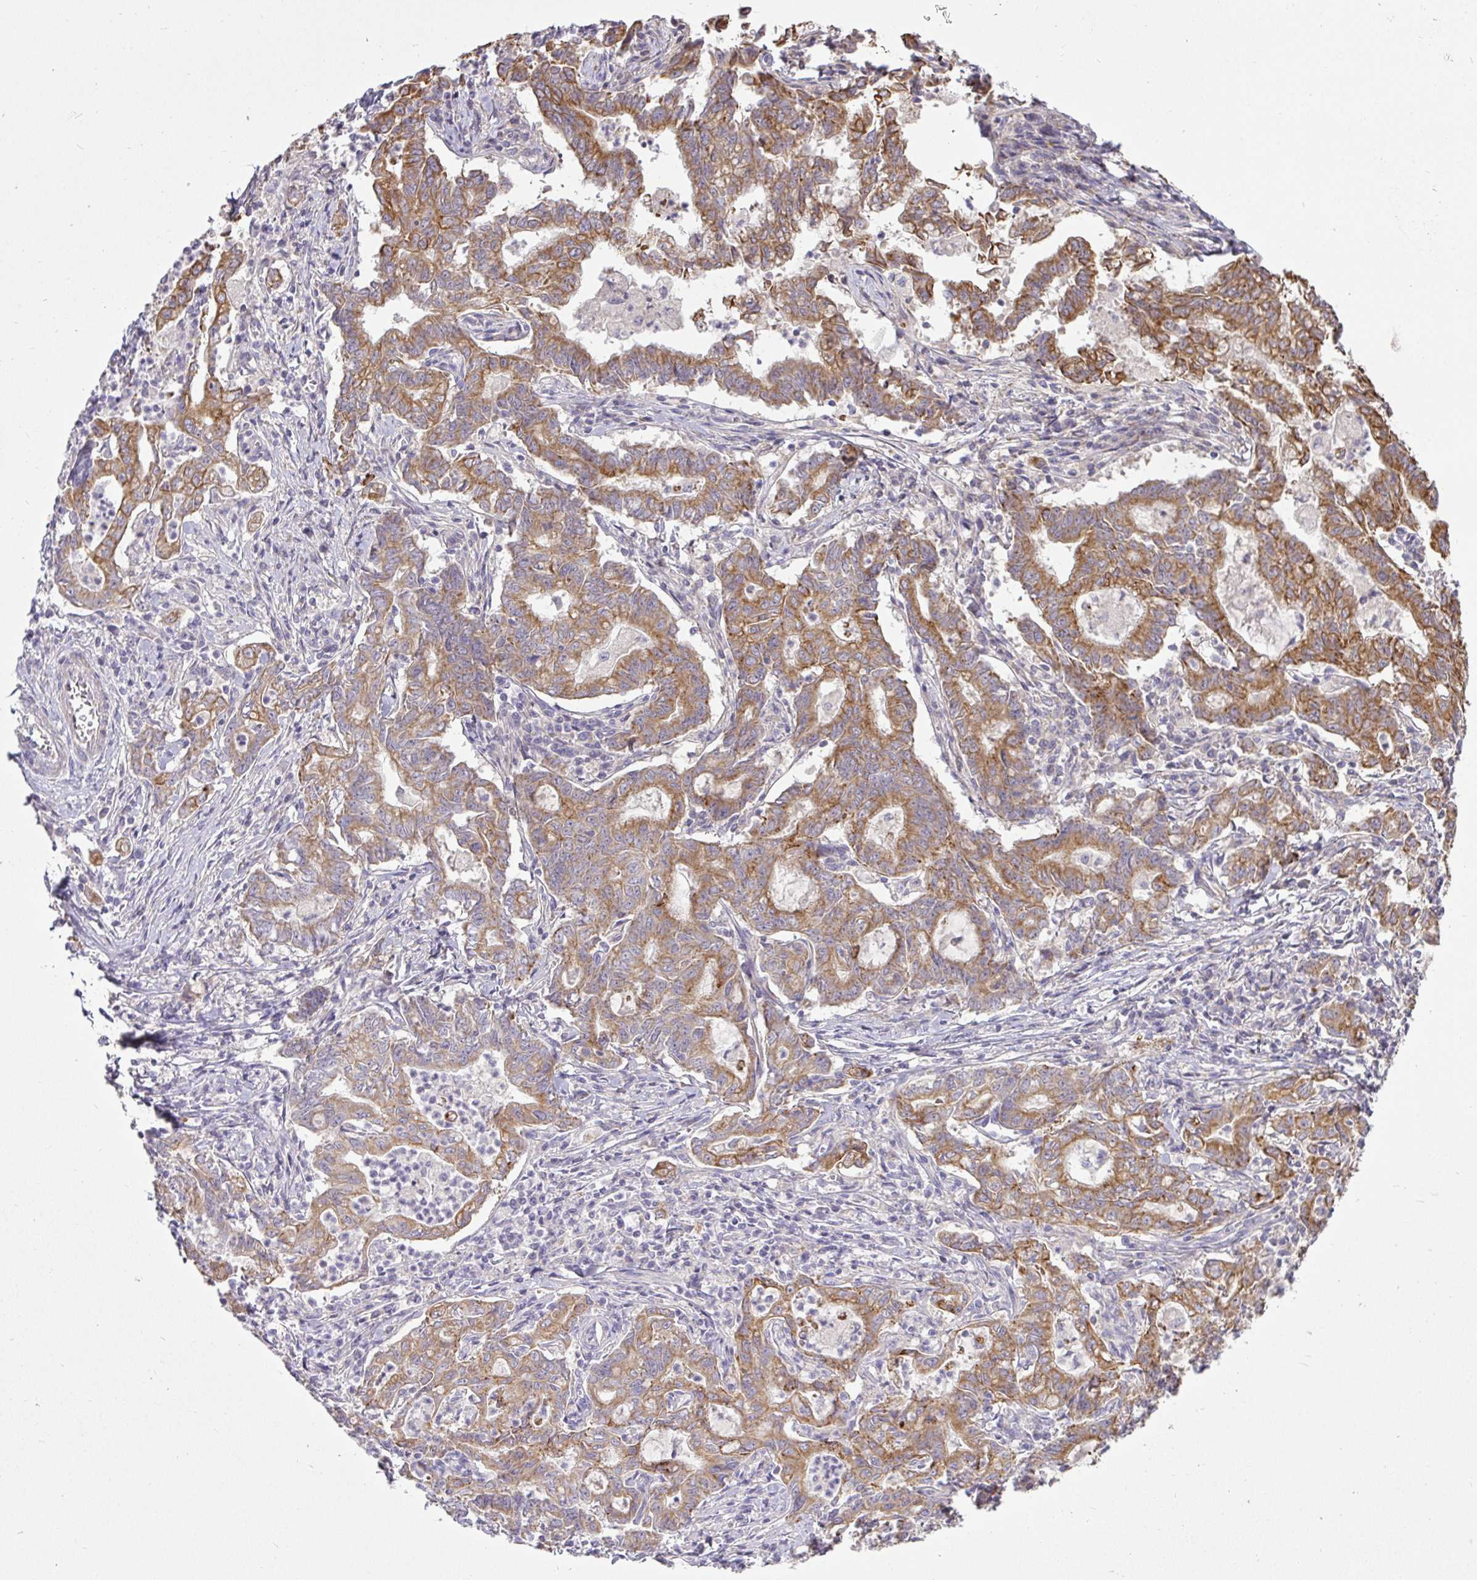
{"staining": {"intensity": "moderate", "quantity": ">75%", "location": "cytoplasmic/membranous"}, "tissue": "stomach cancer", "cell_type": "Tumor cells", "image_type": "cancer", "snomed": [{"axis": "morphology", "description": "Adenocarcinoma, NOS"}, {"axis": "topography", "description": "Stomach, upper"}], "caption": "Tumor cells demonstrate medium levels of moderate cytoplasmic/membranous expression in approximately >75% of cells in adenocarcinoma (stomach).", "gene": "STRIP1", "patient": {"sex": "female", "age": 79}}